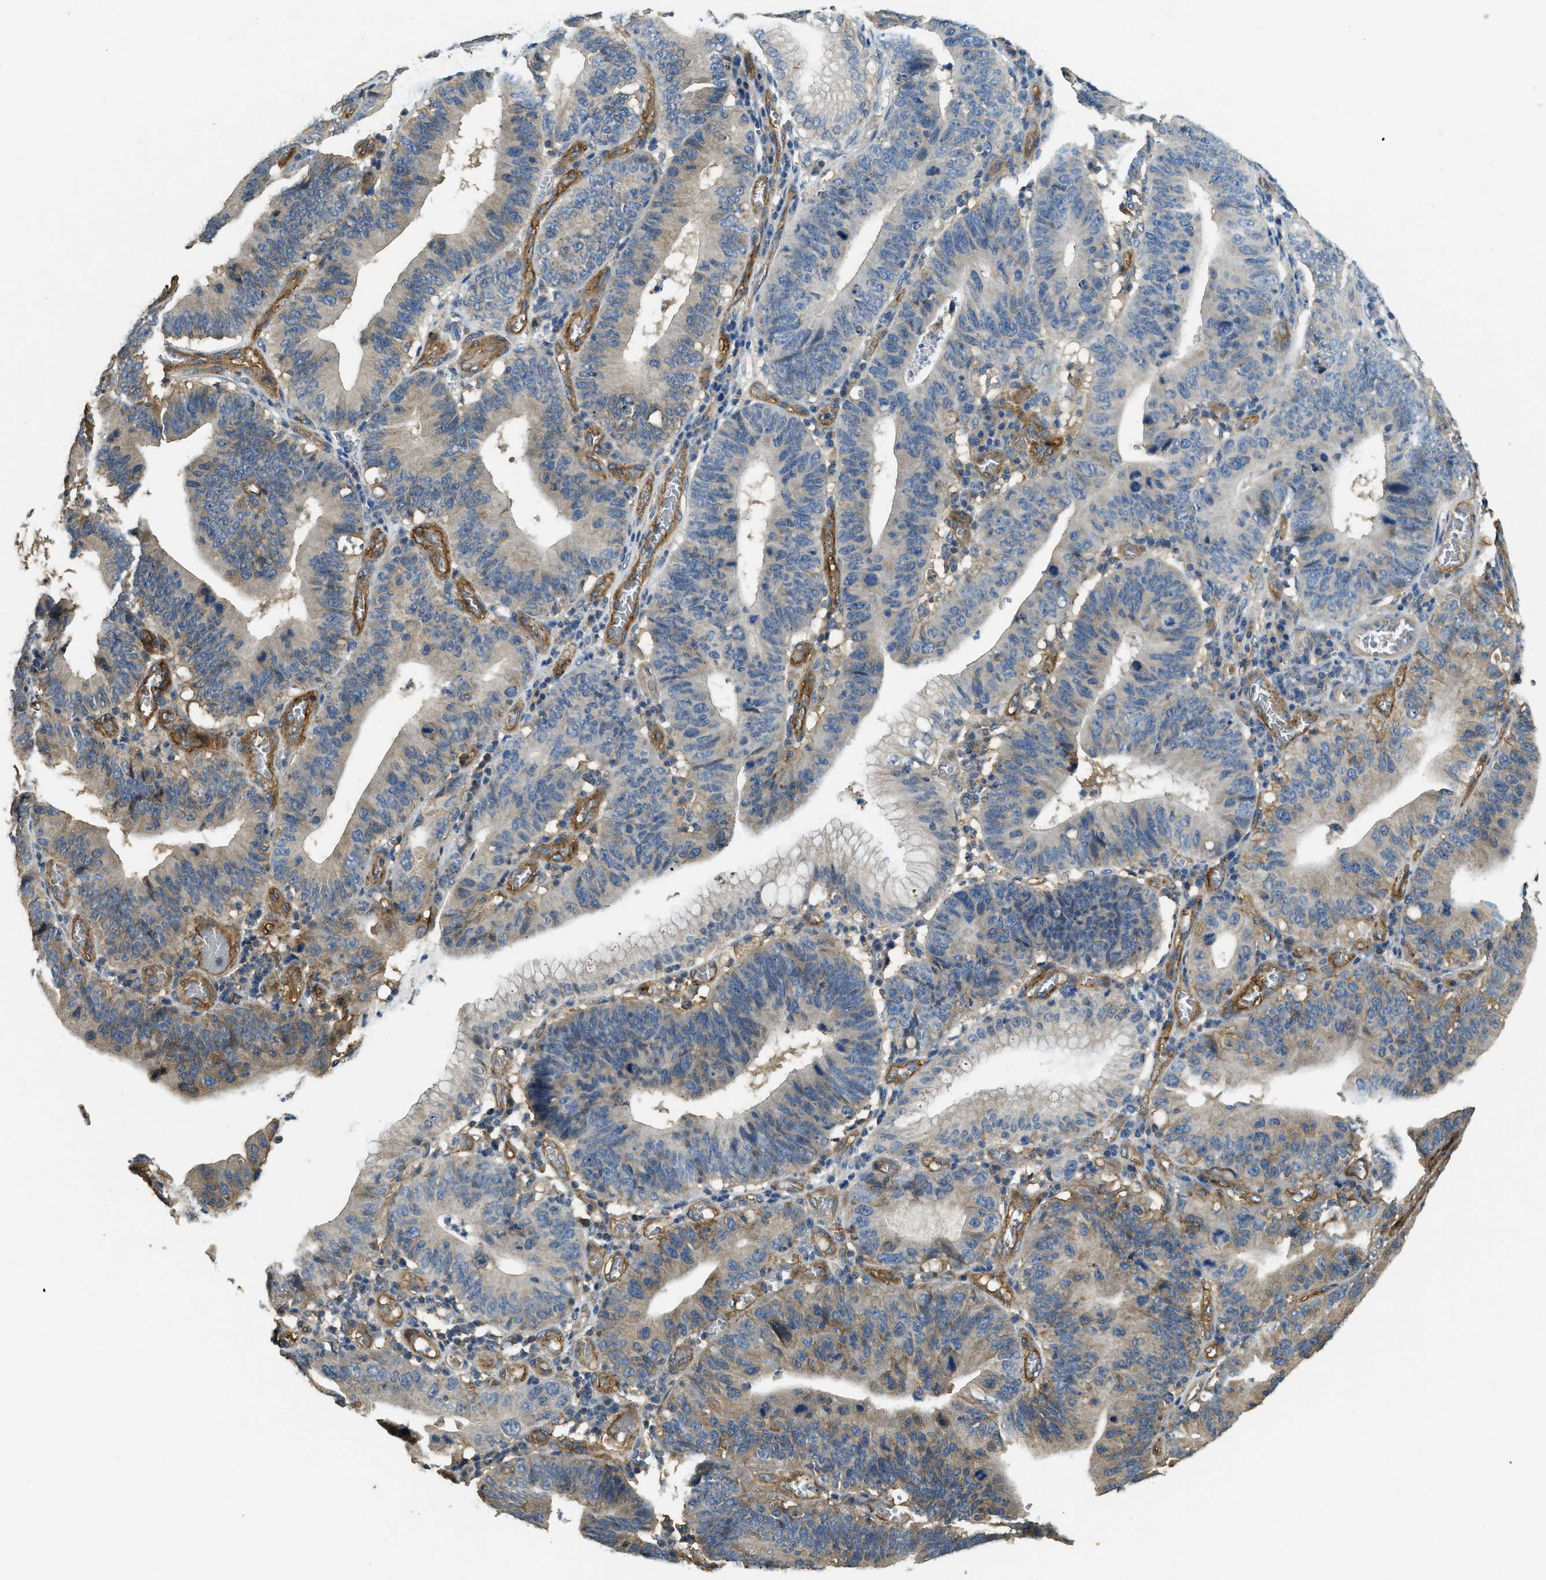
{"staining": {"intensity": "weak", "quantity": "<25%", "location": "cytoplasmic/membranous"}, "tissue": "stomach cancer", "cell_type": "Tumor cells", "image_type": "cancer", "snomed": [{"axis": "morphology", "description": "Adenocarcinoma, NOS"}, {"axis": "topography", "description": "Stomach"}, {"axis": "topography", "description": "Gastric cardia"}], "caption": "There is no significant staining in tumor cells of adenocarcinoma (stomach).", "gene": "CD276", "patient": {"sex": "male", "age": 59}}